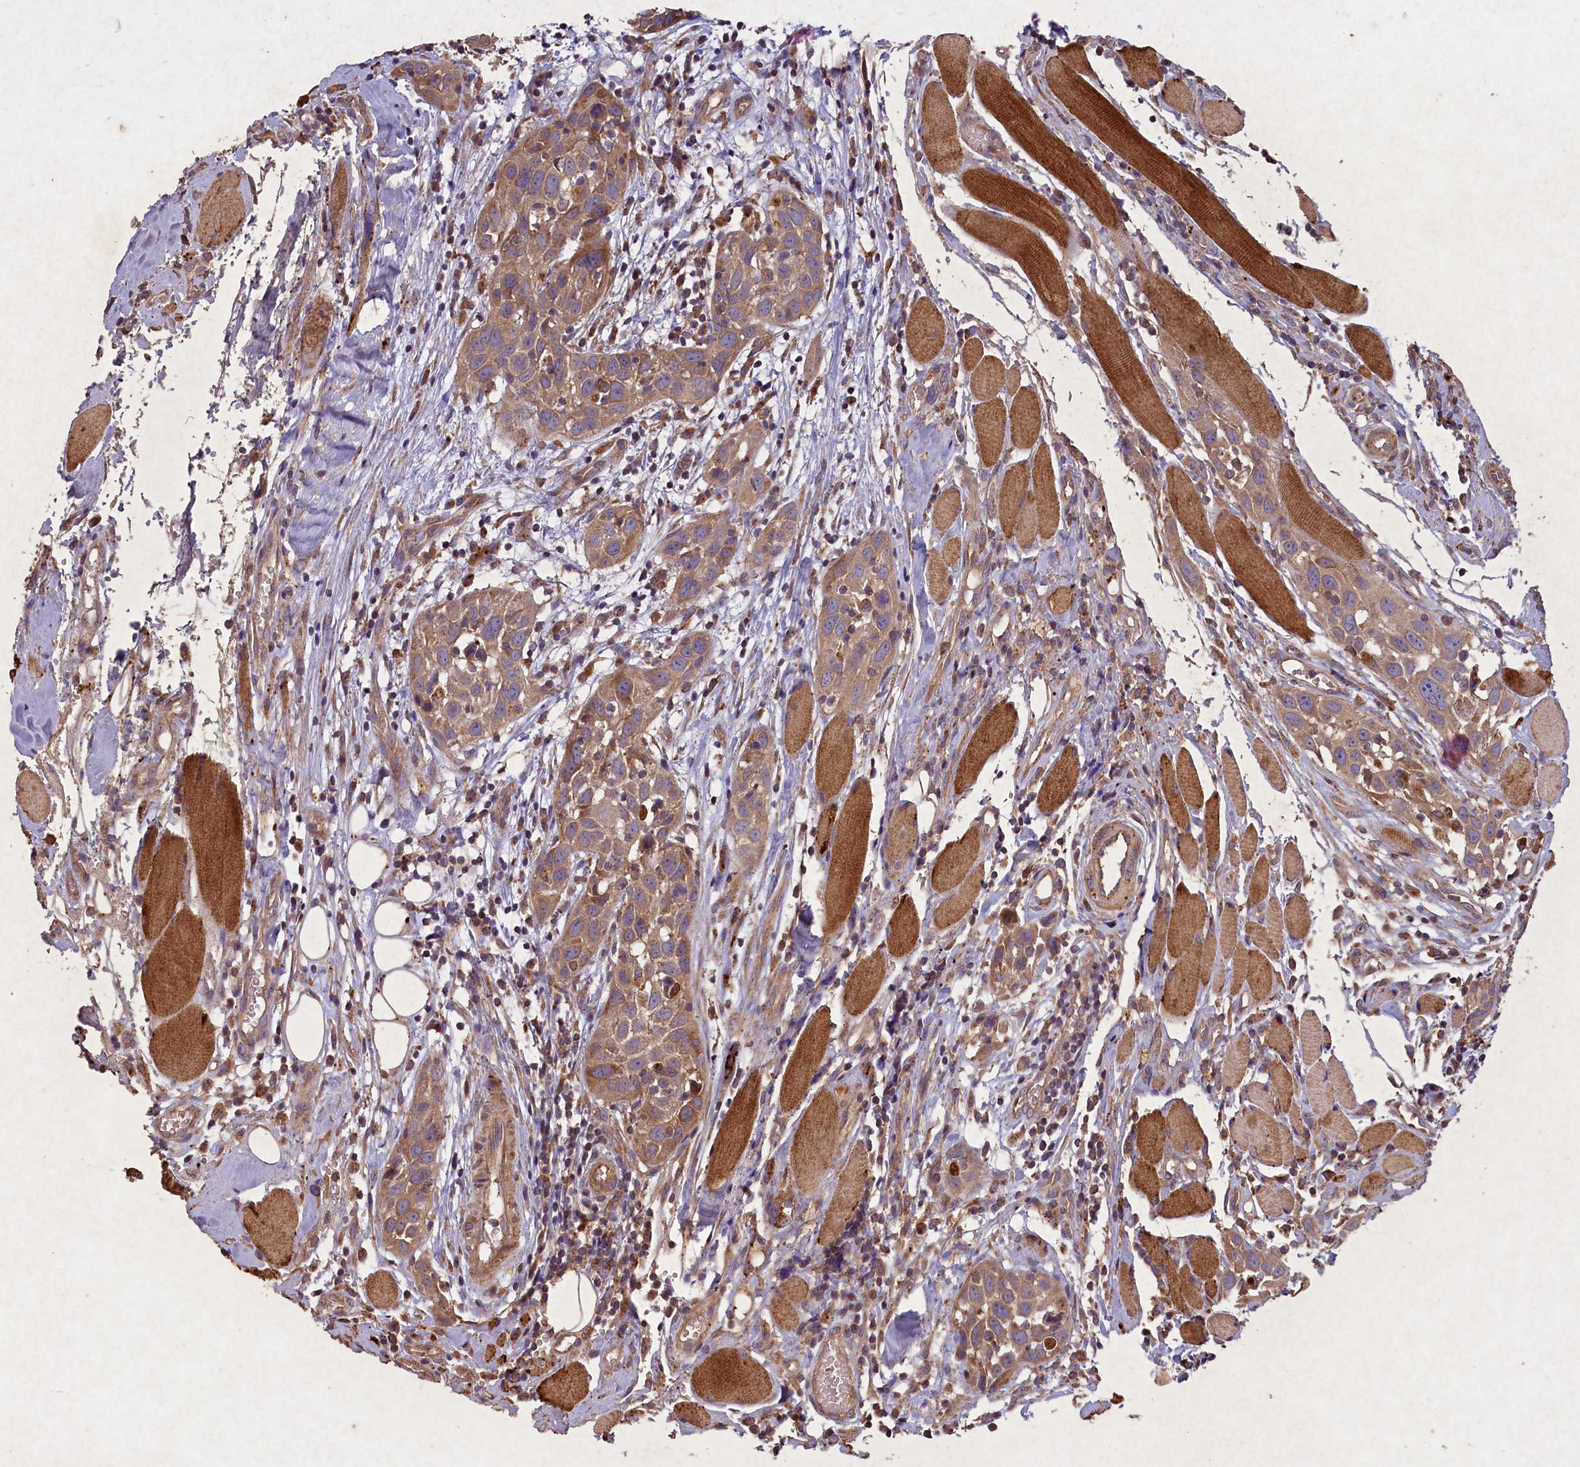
{"staining": {"intensity": "moderate", "quantity": ">75%", "location": "cytoplasmic/membranous"}, "tissue": "head and neck cancer", "cell_type": "Tumor cells", "image_type": "cancer", "snomed": [{"axis": "morphology", "description": "Squamous cell carcinoma, NOS"}, {"axis": "topography", "description": "Oral tissue"}, {"axis": "topography", "description": "Head-Neck"}], "caption": "Head and neck cancer was stained to show a protein in brown. There is medium levels of moderate cytoplasmic/membranous expression in approximately >75% of tumor cells.", "gene": "CIAO2B", "patient": {"sex": "female", "age": 50}}